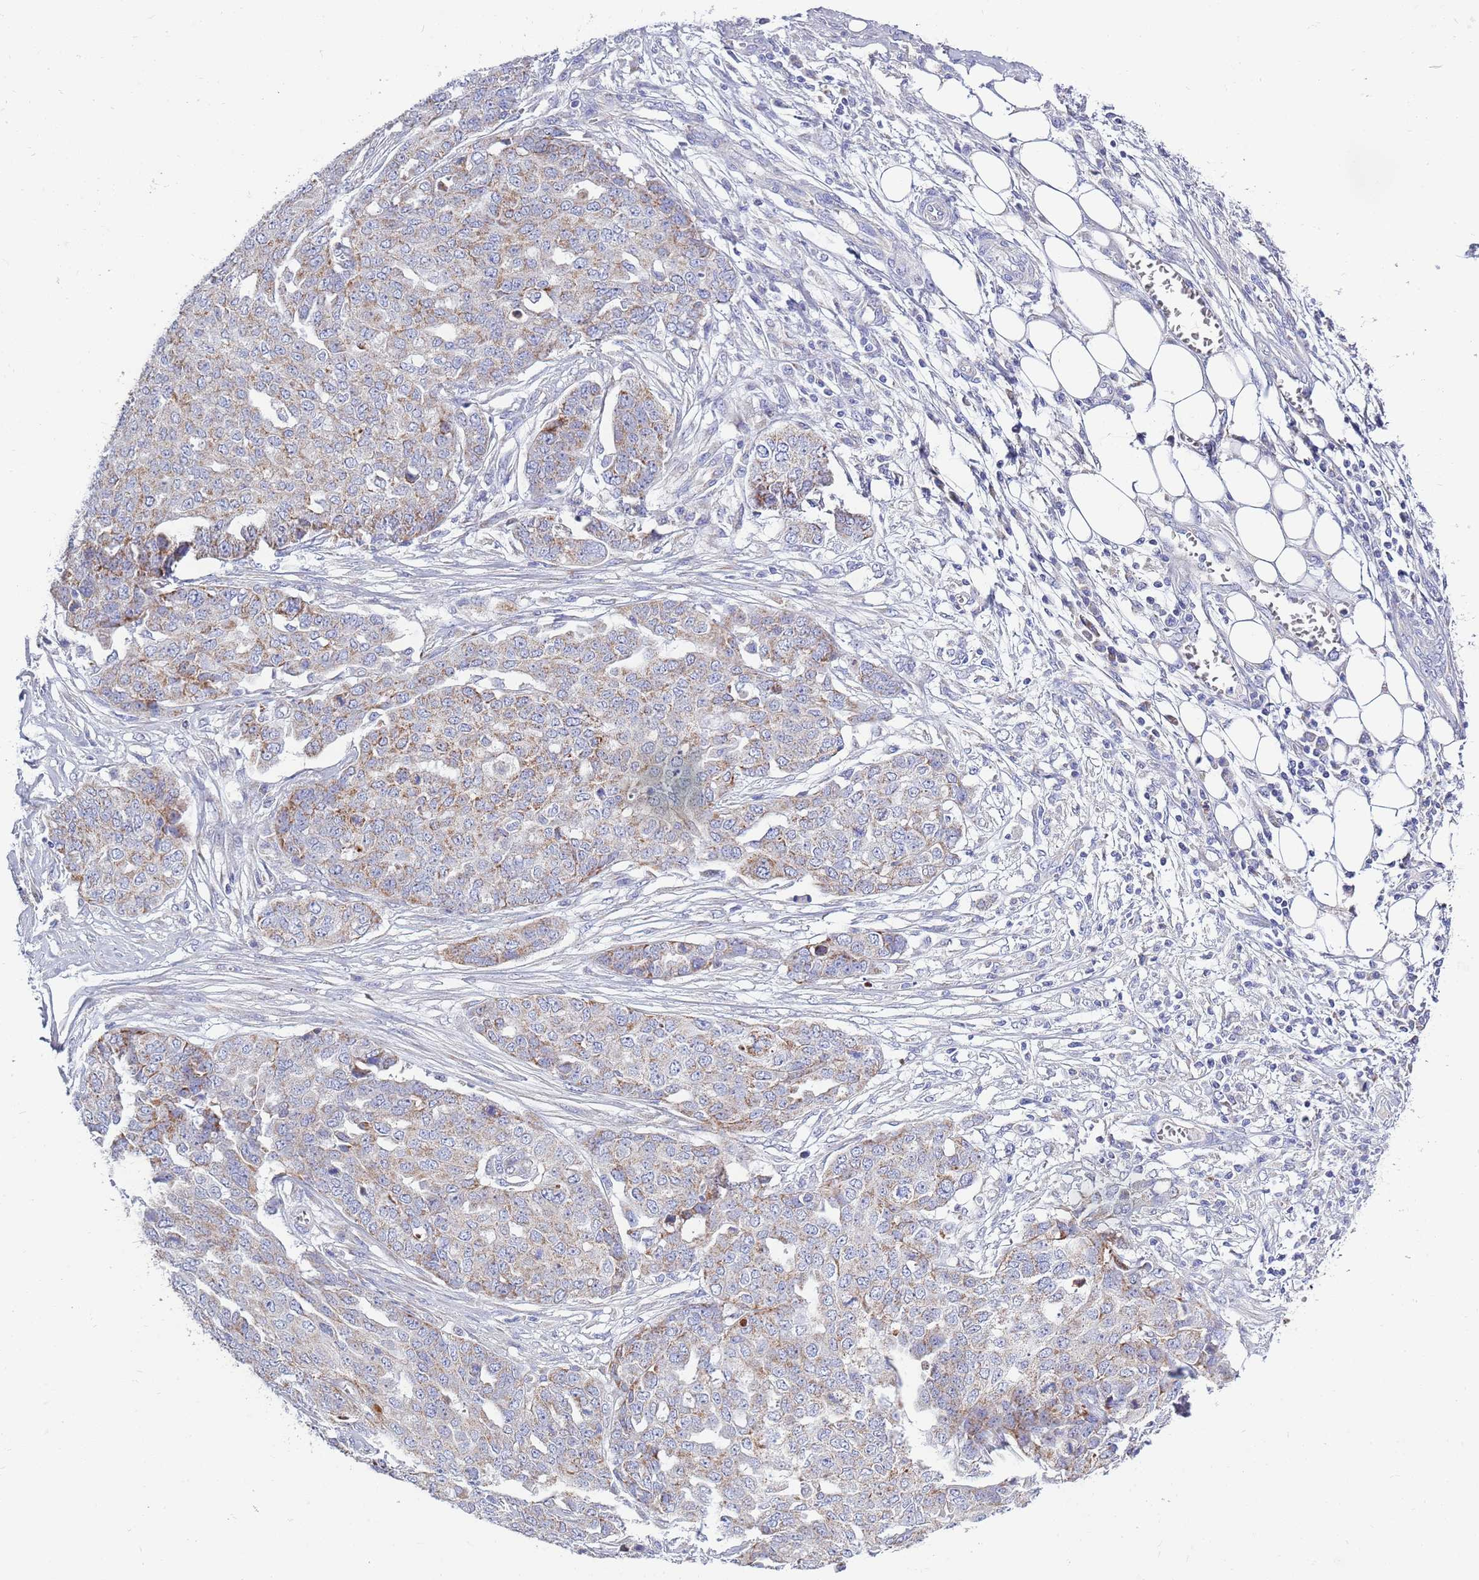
{"staining": {"intensity": "weak", "quantity": ">75%", "location": "cytoplasmic/membranous"}, "tissue": "ovarian cancer", "cell_type": "Tumor cells", "image_type": "cancer", "snomed": [{"axis": "morphology", "description": "Cystadenocarcinoma, serous, NOS"}, {"axis": "topography", "description": "Soft tissue"}, {"axis": "topography", "description": "Ovary"}], "caption": "Immunohistochemical staining of human ovarian serous cystadenocarcinoma shows low levels of weak cytoplasmic/membranous protein staining in approximately >75% of tumor cells.", "gene": "EMC8", "patient": {"sex": "female", "age": 57}}